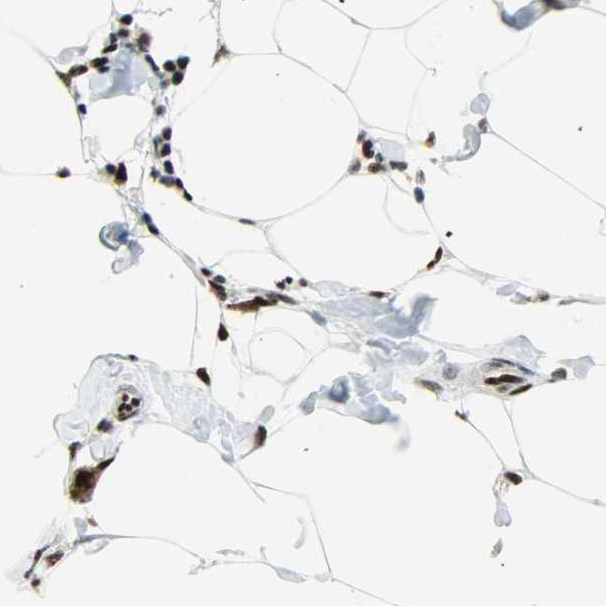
{"staining": {"intensity": "strong", "quantity": ">75%", "location": "cytoplasmic/membranous,nuclear"}, "tissue": "breast cancer", "cell_type": "Tumor cells", "image_type": "cancer", "snomed": [{"axis": "morphology", "description": "Normal tissue, NOS"}, {"axis": "morphology", "description": "Duct carcinoma"}, {"axis": "topography", "description": "Breast"}], "caption": "Protein expression analysis of breast cancer exhibits strong cytoplasmic/membranous and nuclear staining in about >75% of tumor cells.", "gene": "SSB", "patient": {"sex": "female", "age": 50}}